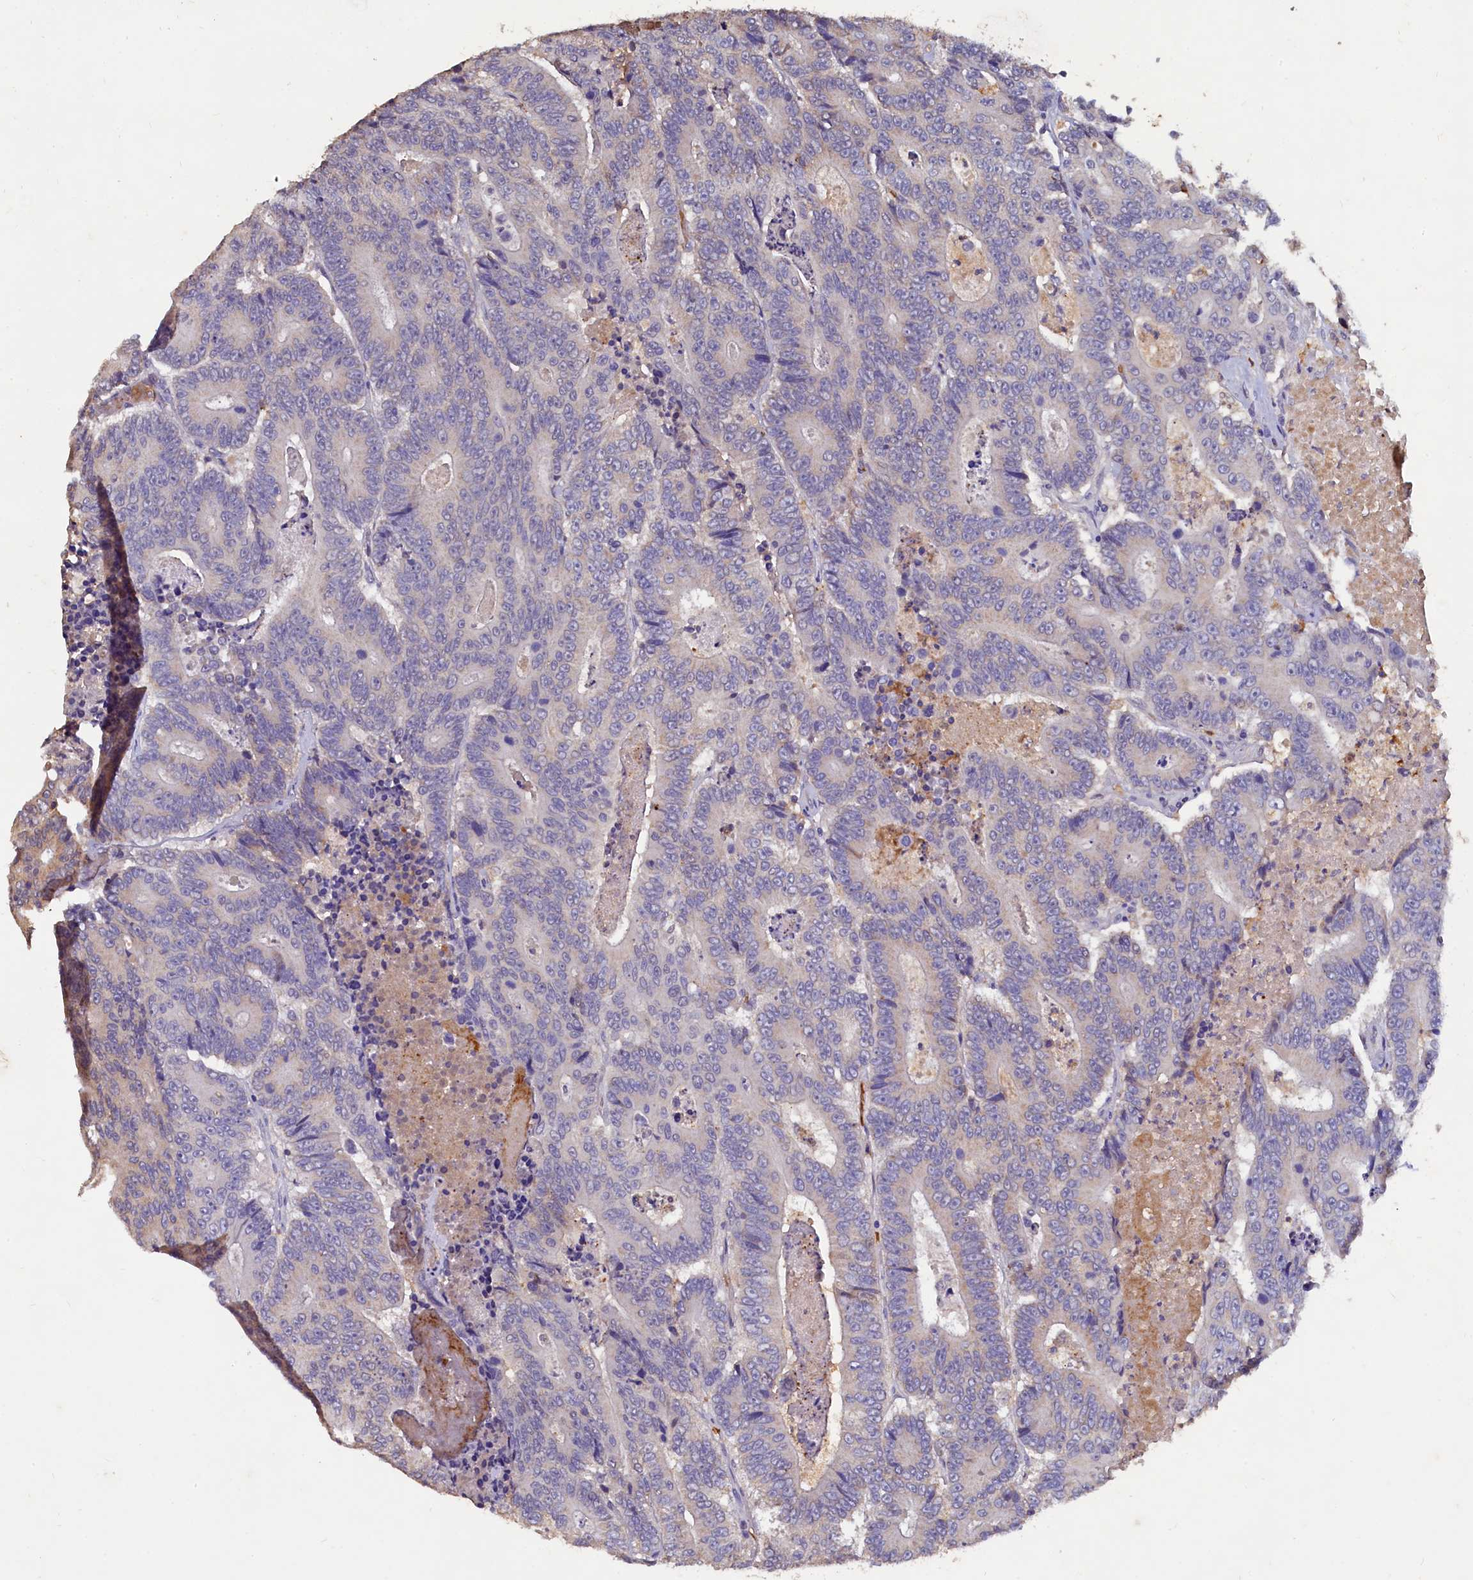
{"staining": {"intensity": "negative", "quantity": "none", "location": "none"}, "tissue": "colorectal cancer", "cell_type": "Tumor cells", "image_type": "cancer", "snomed": [{"axis": "morphology", "description": "Adenocarcinoma, NOS"}, {"axis": "topography", "description": "Colon"}], "caption": "An immunohistochemistry photomicrograph of colorectal cancer is shown. There is no staining in tumor cells of colorectal cancer.", "gene": "CSTPP1", "patient": {"sex": "male", "age": 83}}